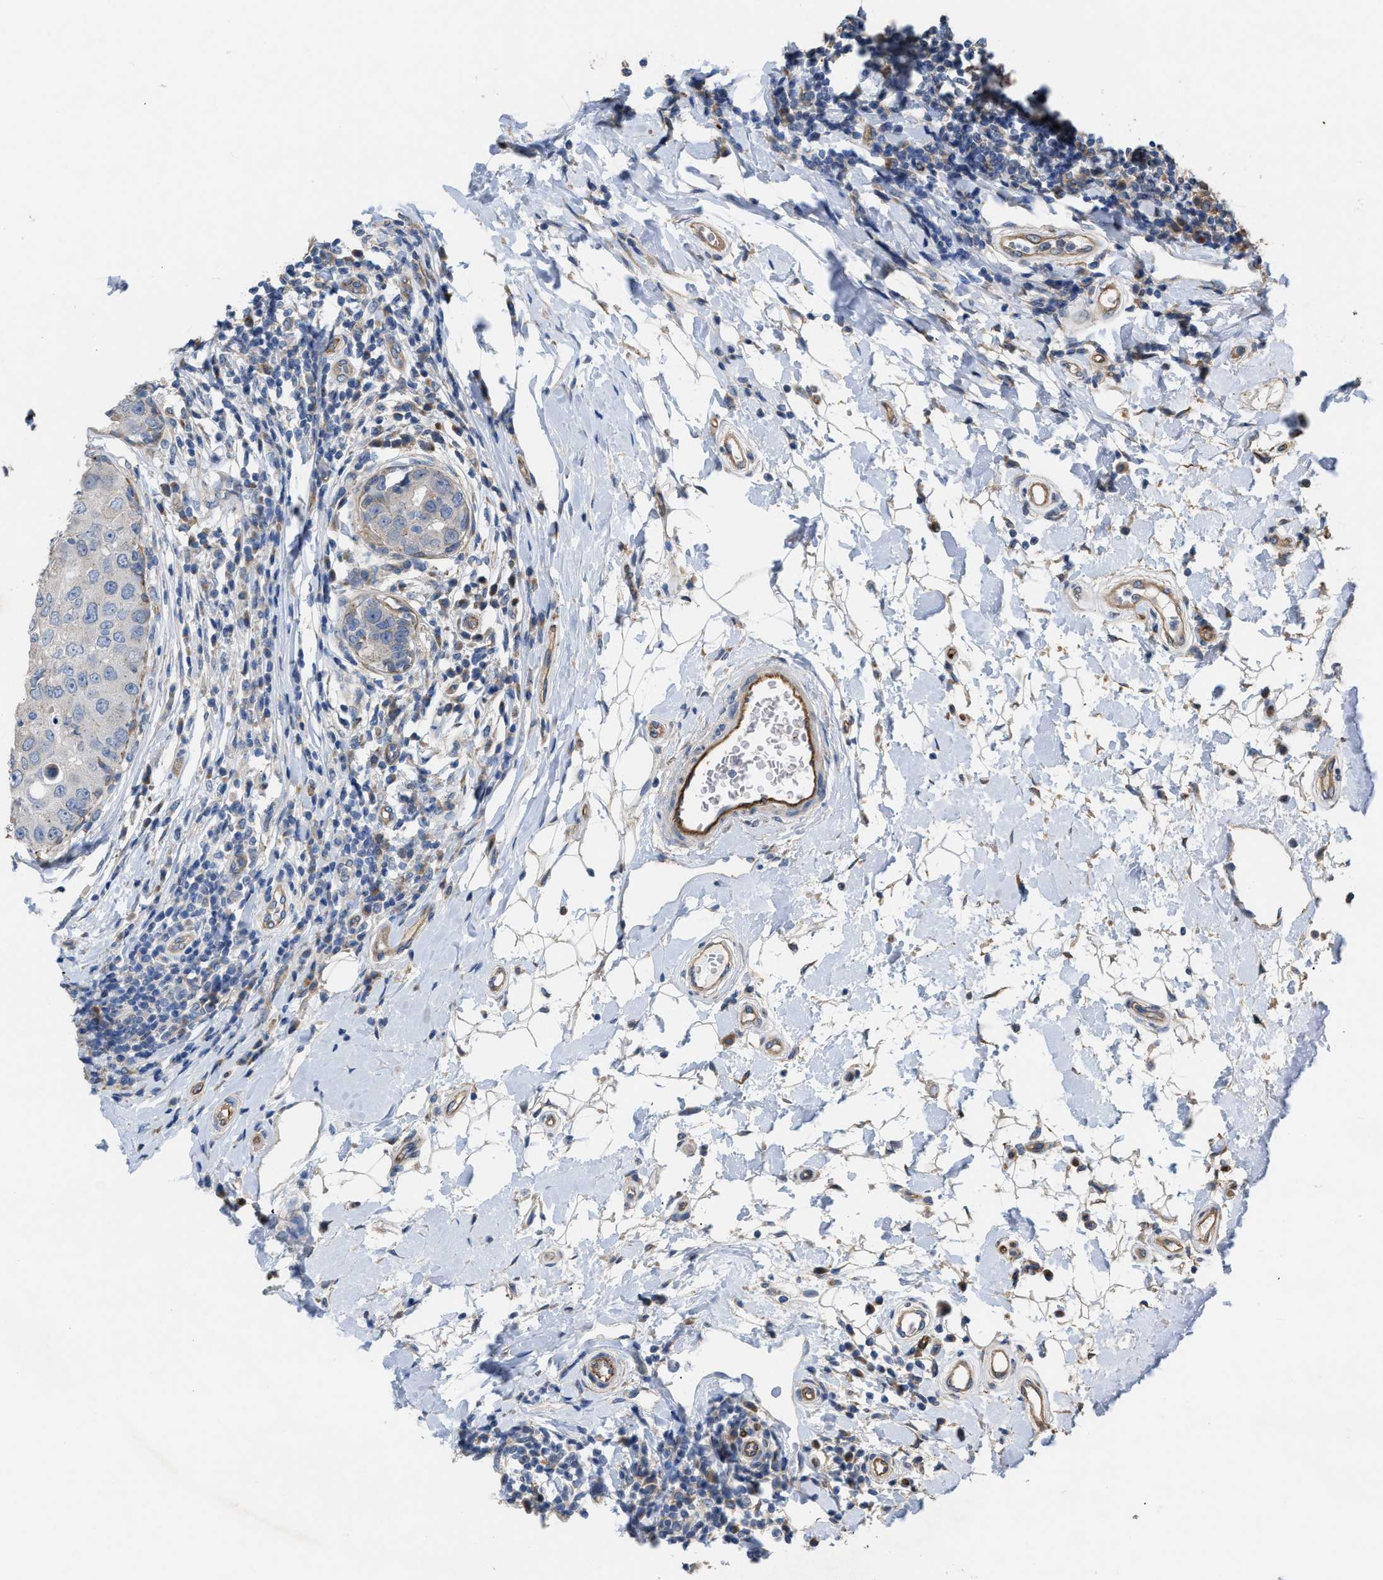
{"staining": {"intensity": "negative", "quantity": "none", "location": "none"}, "tissue": "breast cancer", "cell_type": "Tumor cells", "image_type": "cancer", "snomed": [{"axis": "morphology", "description": "Duct carcinoma"}, {"axis": "topography", "description": "Breast"}], "caption": "Tumor cells are negative for brown protein staining in breast cancer (intraductal carcinoma). (DAB (3,3'-diaminobenzidine) immunohistochemistry (IHC) visualized using brightfield microscopy, high magnification).", "gene": "SLC4A11", "patient": {"sex": "female", "age": 27}}